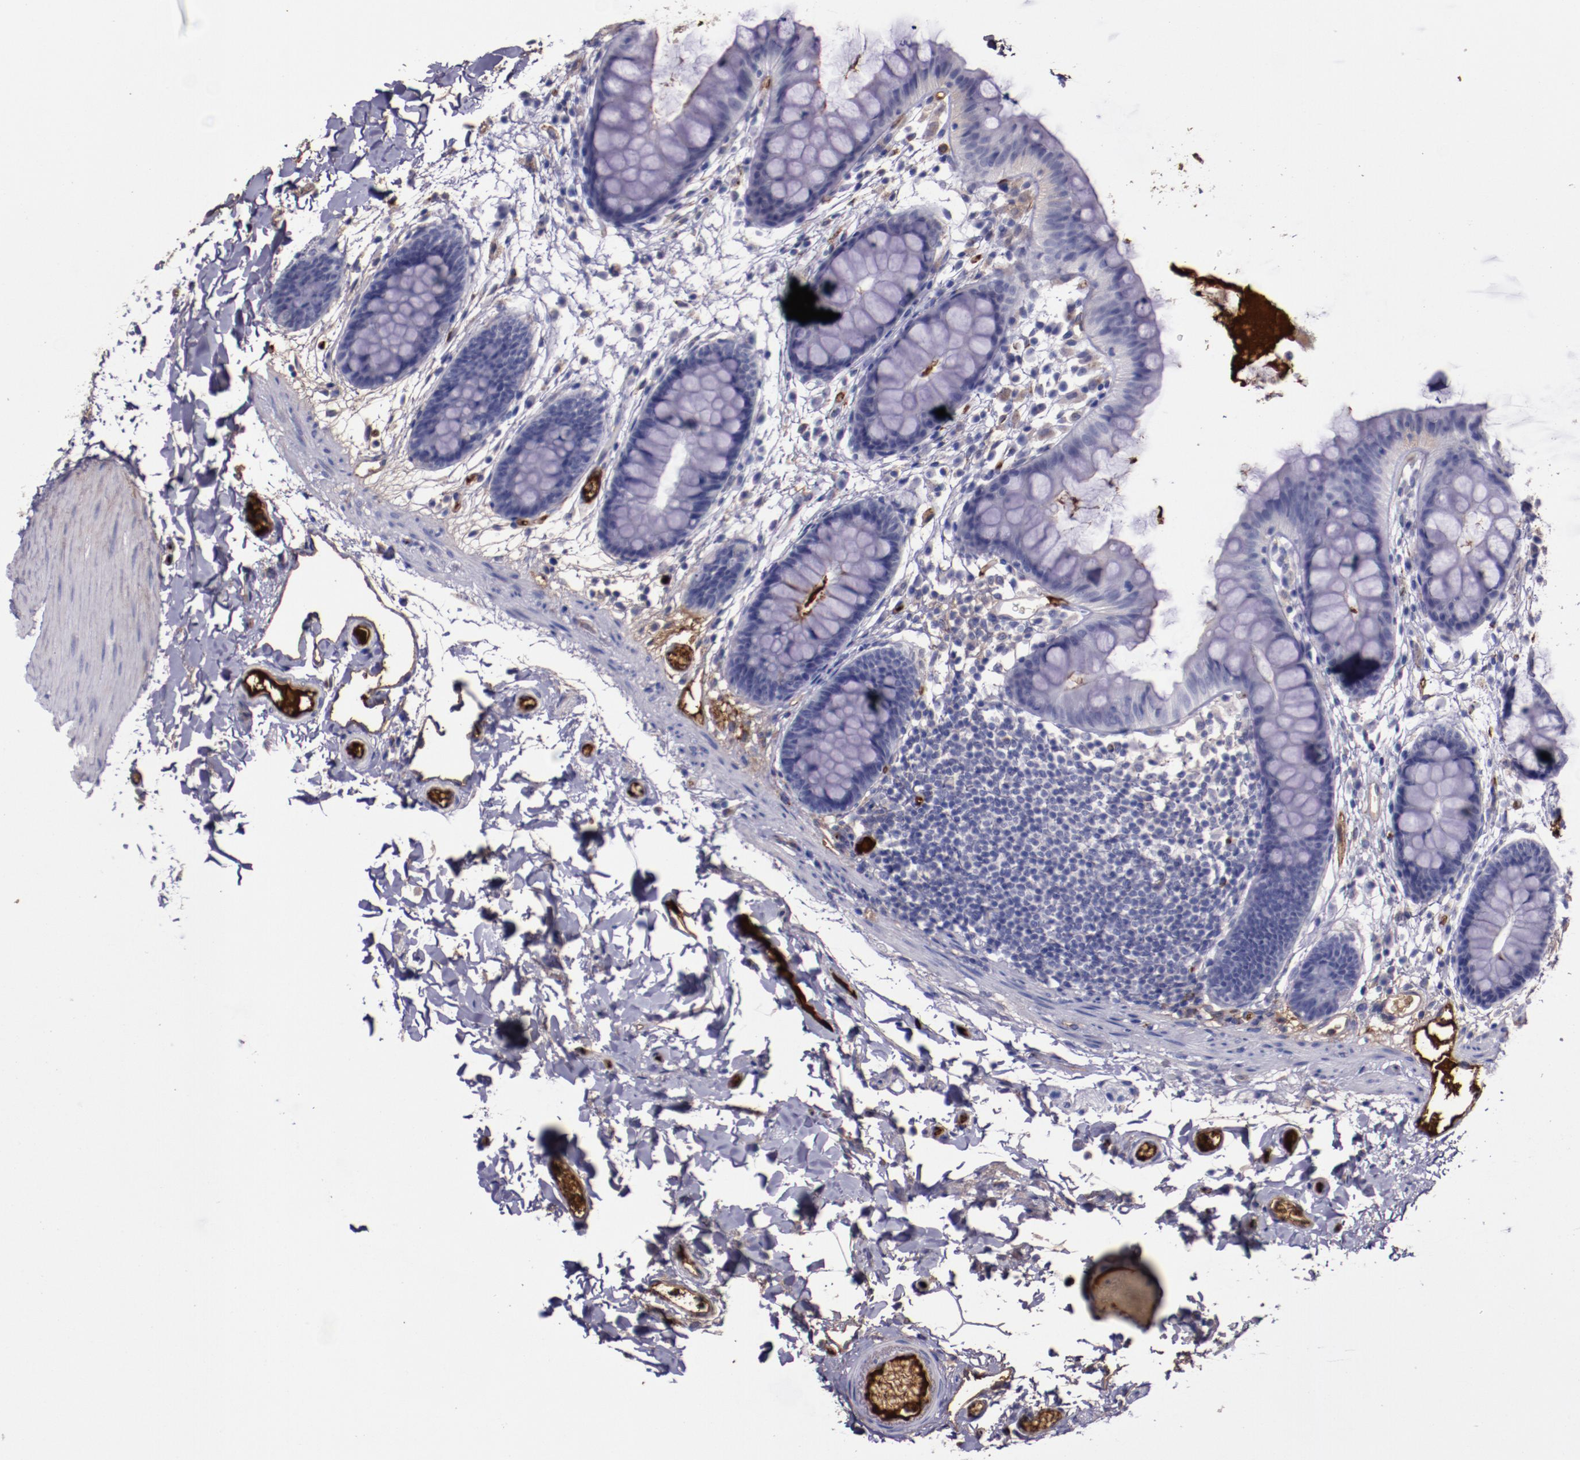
{"staining": {"intensity": "strong", "quantity": ">75%", "location": "cytoplasmic/membranous"}, "tissue": "colon", "cell_type": "Endothelial cells", "image_type": "normal", "snomed": [{"axis": "morphology", "description": "Normal tissue, NOS"}, {"axis": "topography", "description": "Smooth muscle"}, {"axis": "topography", "description": "Colon"}], "caption": "Immunohistochemical staining of normal colon displays >75% levels of strong cytoplasmic/membranous protein staining in about >75% of endothelial cells. The protein is shown in brown color, while the nuclei are stained blue.", "gene": "A2M", "patient": {"sex": "male", "age": 67}}